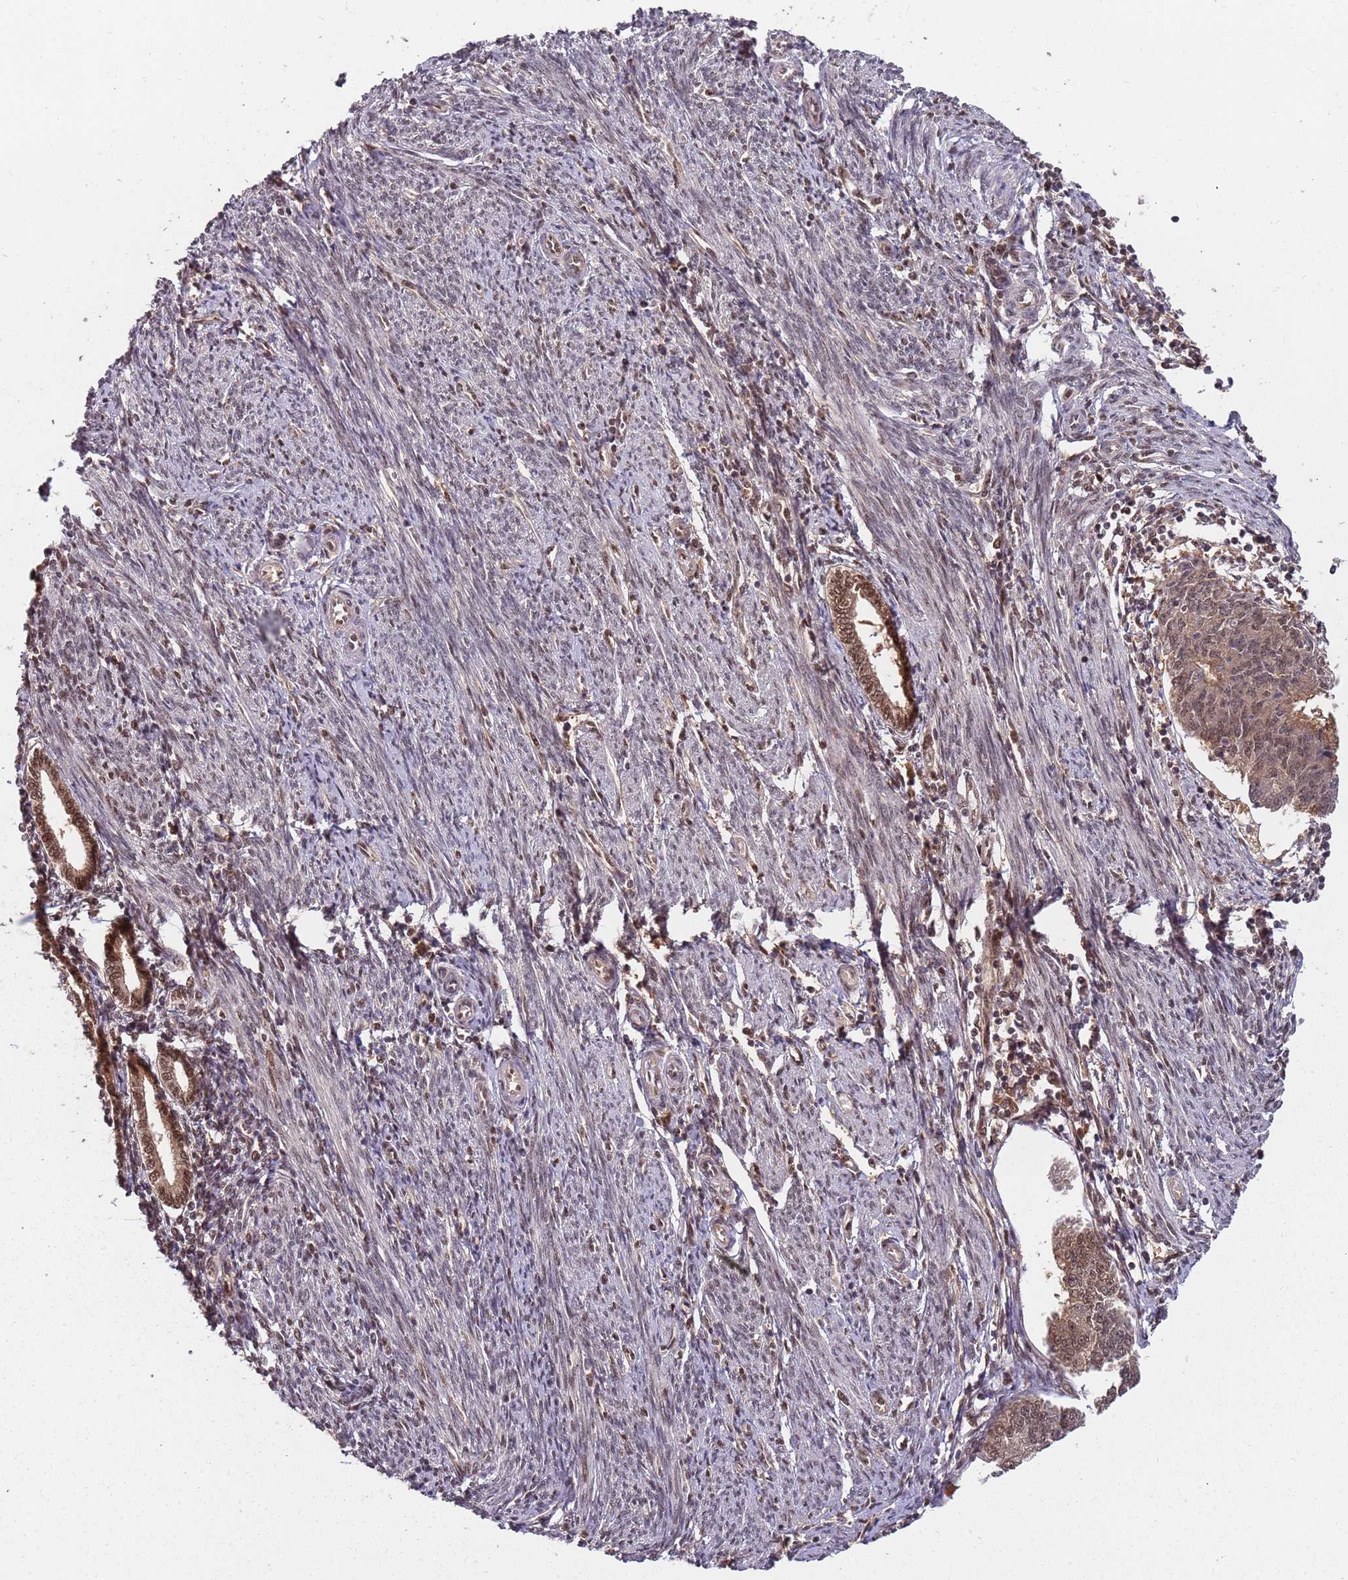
{"staining": {"intensity": "moderate", "quantity": ">75%", "location": "cytoplasmic/membranous,nuclear"}, "tissue": "endometrial cancer", "cell_type": "Tumor cells", "image_type": "cancer", "snomed": [{"axis": "morphology", "description": "Adenocarcinoma, NOS"}, {"axis": "topography", "description": "Endometrium"}], "caption": "Endometrial adenocarcinoma stained for a protein exhibits moderate cytoplasmic/membranous and nuclear positivity in tumor cells.", "gene": "PGLS", "patient": {"sex": "female", "age": 56}}